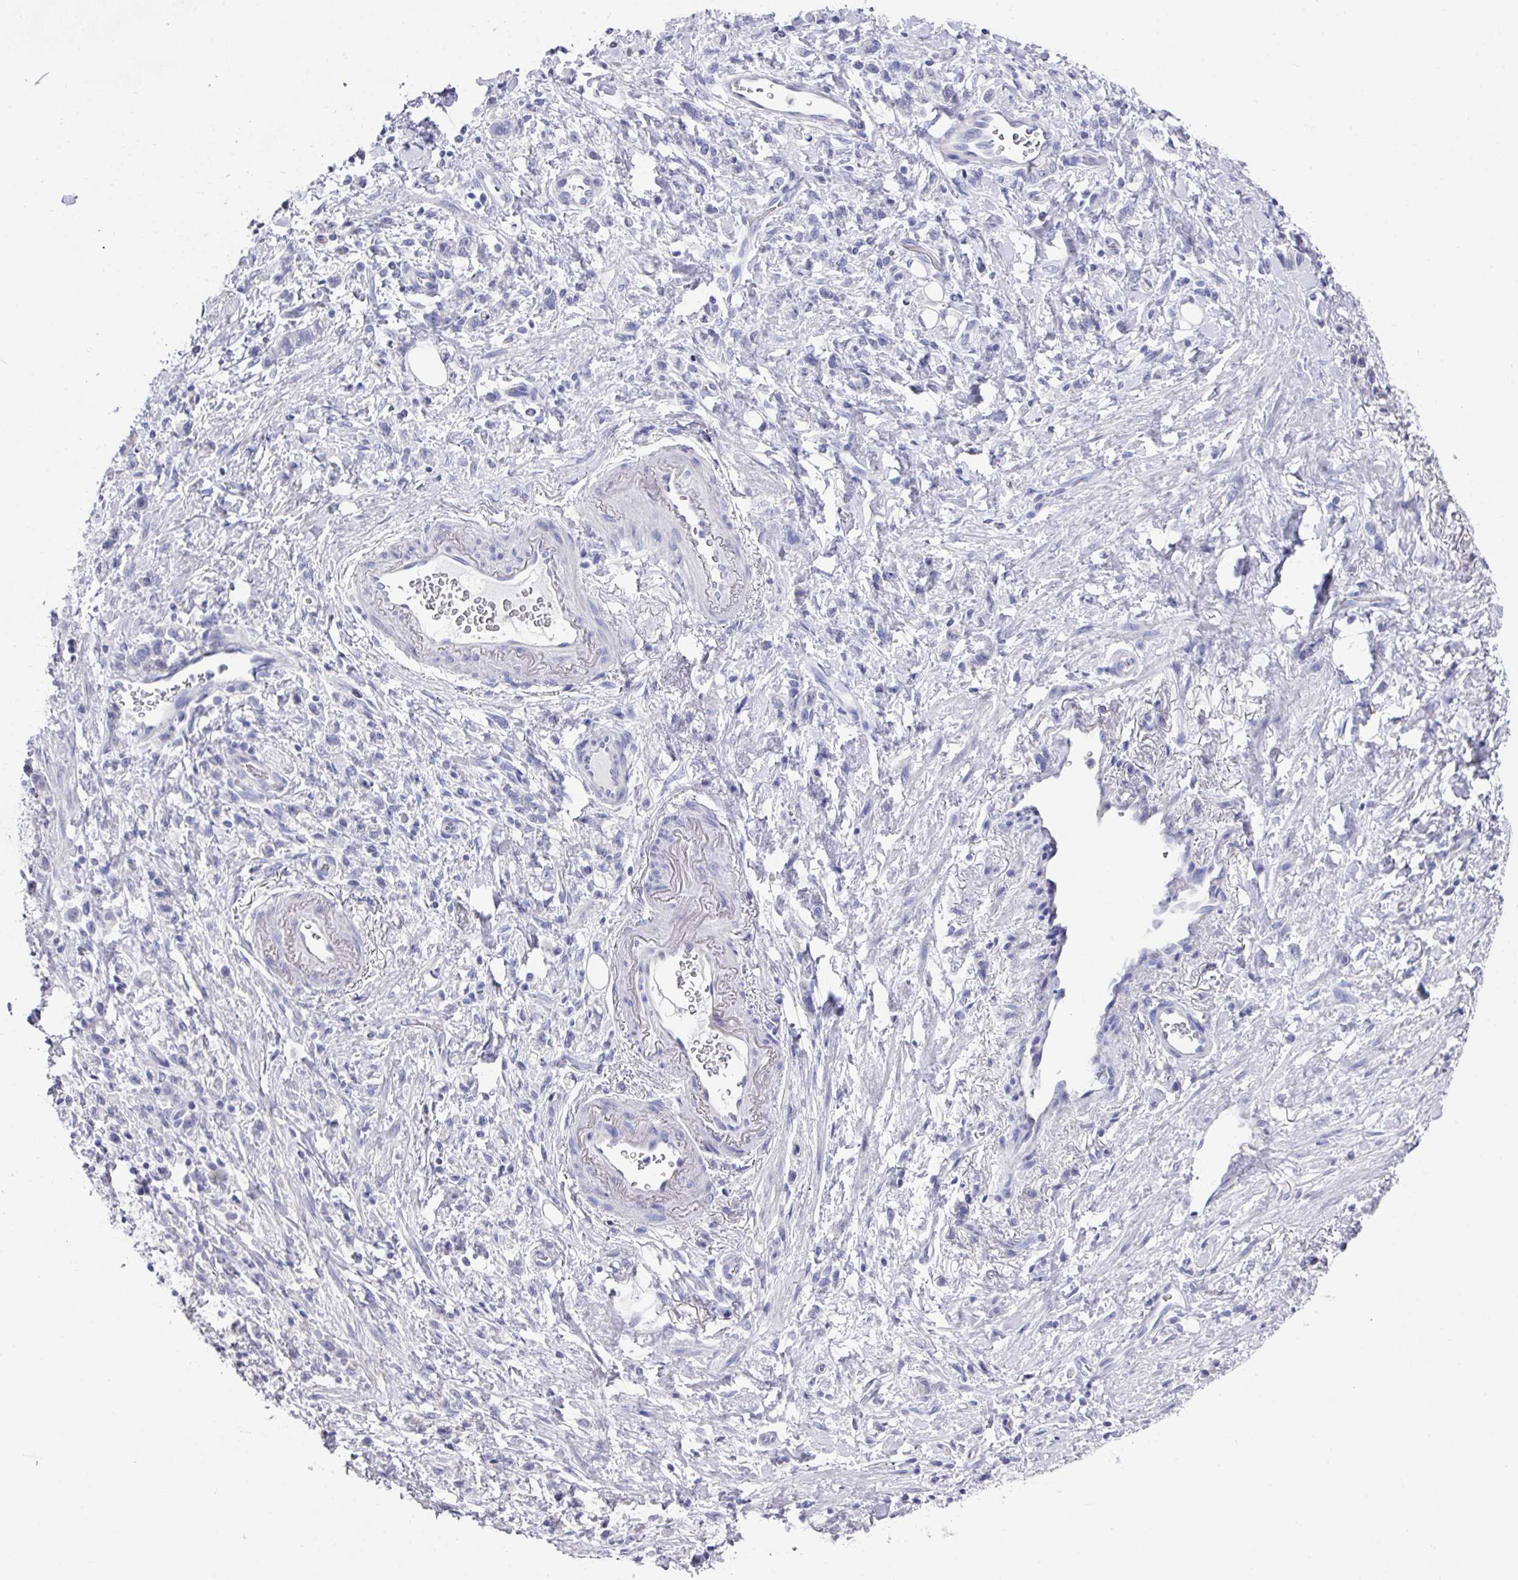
{"staining": {"intensity": "negative", "quantity": "none", "location": "none"}, "tissue": "stomach cancer", "cell_type": "Tumor cells", "image_type": "cancer", "snomed": [{"axis": "morphology", "description": "Adenocarcinoma, NOS"}, {"axis": "topography", "description": "Stomach"}], "caption": "Immunohistochemistry of human stomach cancer (adenocarcinoma) exhibits no expression in tumor cells. (DAB immunohistochemistry (IHC), high magnification).", "gene": "DAZL", "patient": {"sex": "male", "age": 77}}